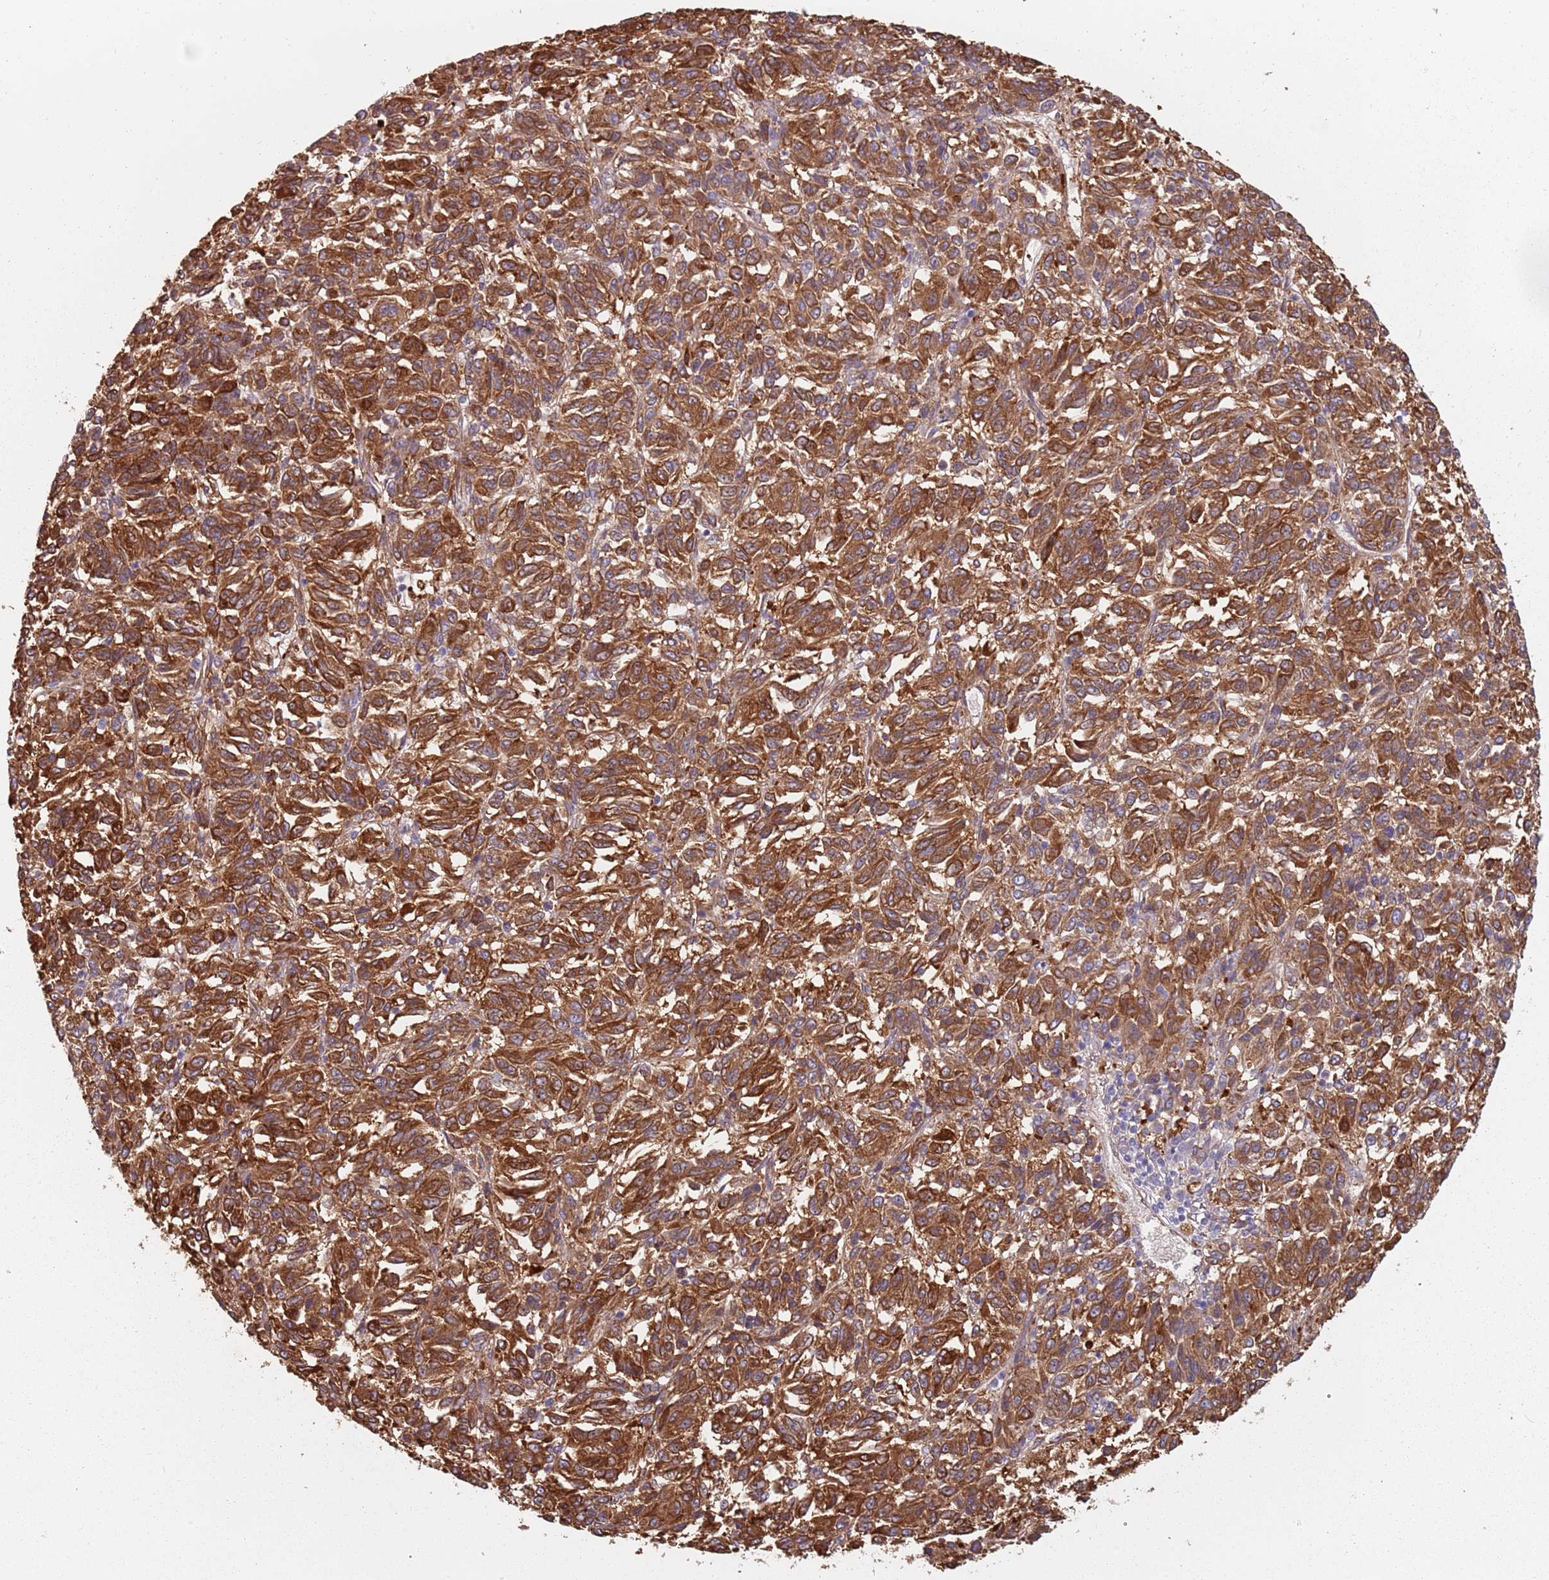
{"staining": {"intensity": "strong", "quantity": ">75%", "location": "cytoplasmic/membranous"}, "tissue": "melanoma", "cell_type": "Tumor cells", "image_type": "cancer", "snomed": [{"axis": "morphology", "description": "Malignant melanoma, Metastatic site"}, {"axis": "topography", "description": "Lung"}], "caption": "Melanoma stained with a protein marker exhibits strong staining in tumor cells.", "gene": "SPDL1", "patient": {"sex": "male", "age": 64}}